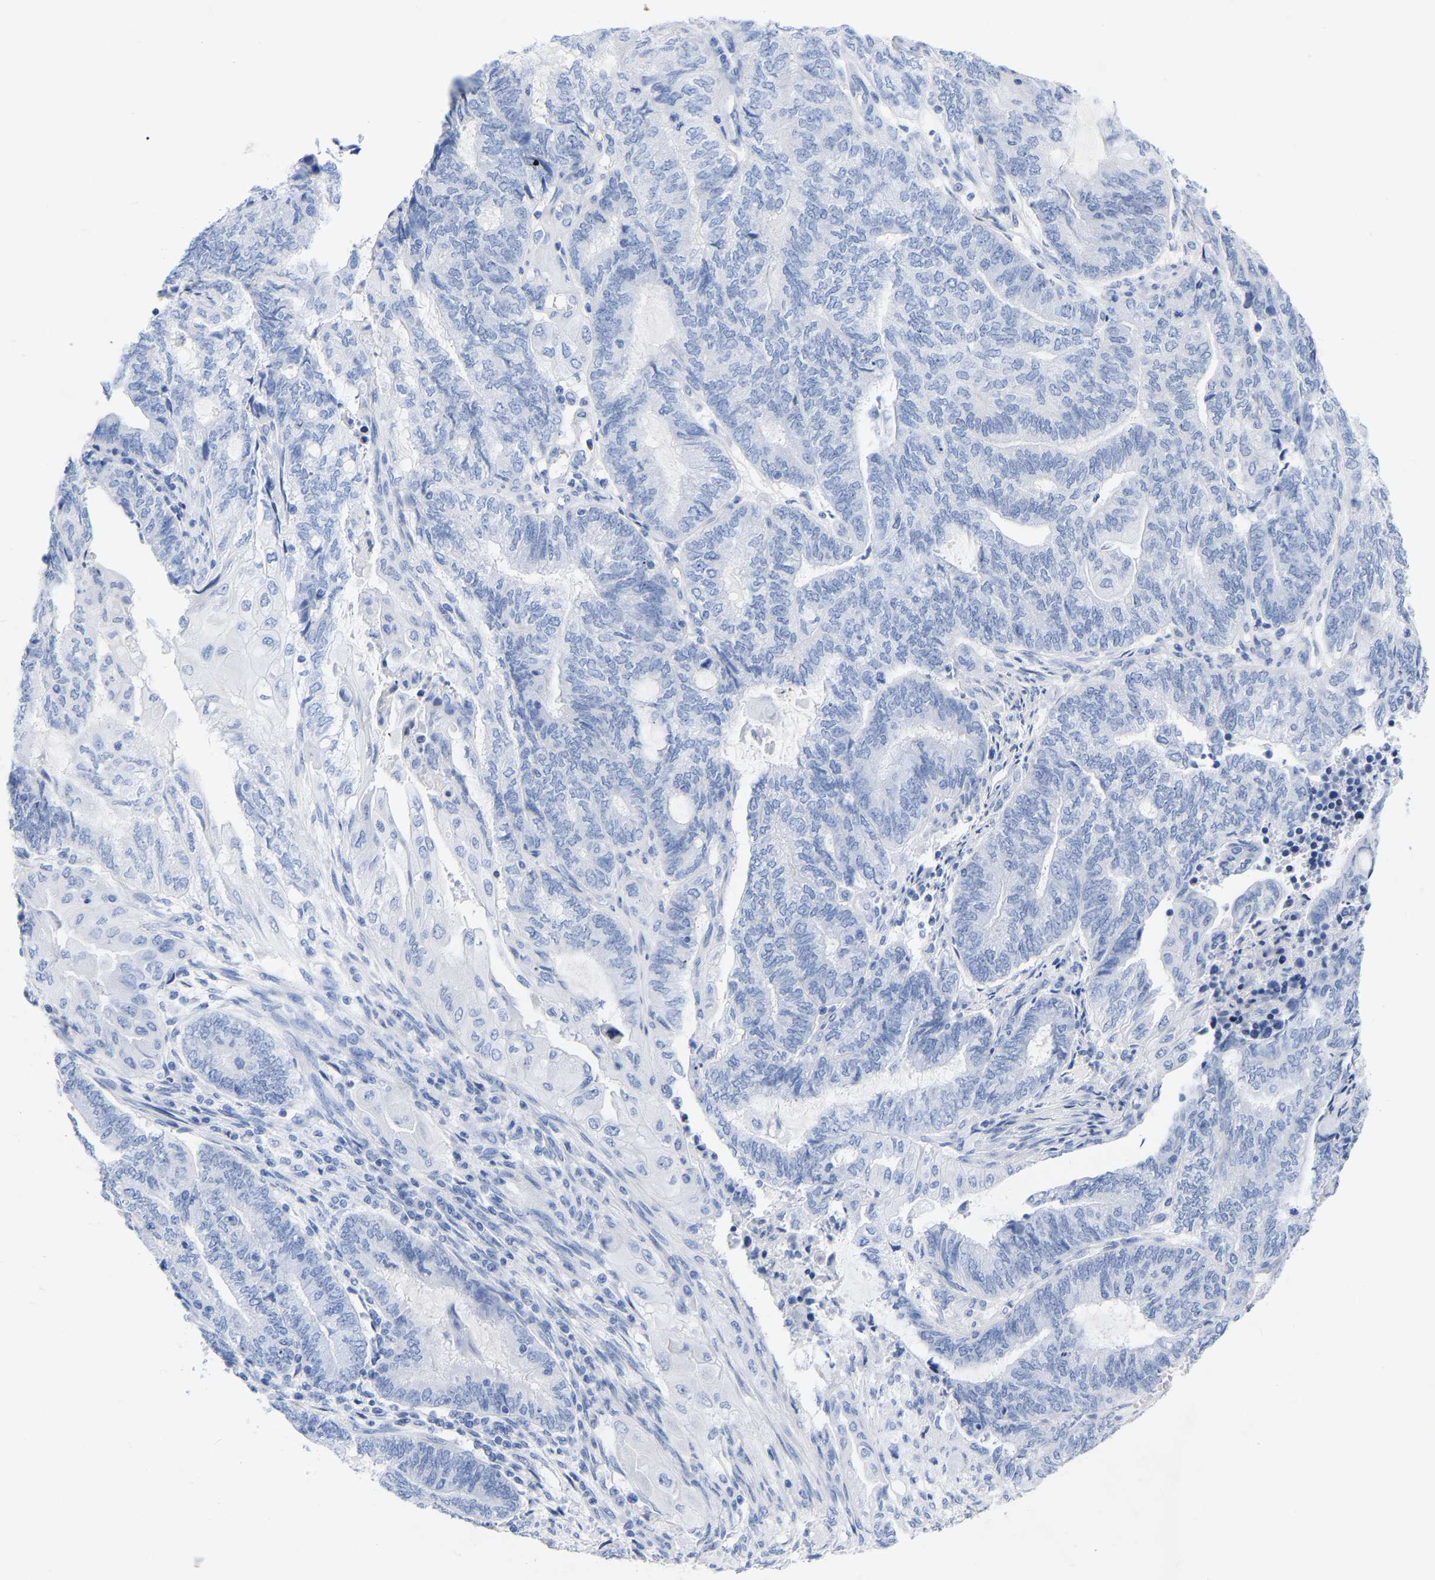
{"staining": {"intensity": "negative", "quantity": "none", "location": "none"}, "tissue": "endometrial cancer", "cell_type": "Tumor cells", "image_type": "cancer", "snomed": [{"axis": "morphology", "description": "Adenocarcinoma, NOS"}, {"axis": "topography", "description": "Uterus"}, {"axis": "topography", "description": "Endometrium"}], "caption": "The immunohistochemistry photomicrograph has no significant staining in tumor cells of adenocarcinoma (endometrial) tissue. (DAB immunohistochemistry, high magnification).", "gene": "ZNF629", "patient": {"sex": "female", "age": 70}}